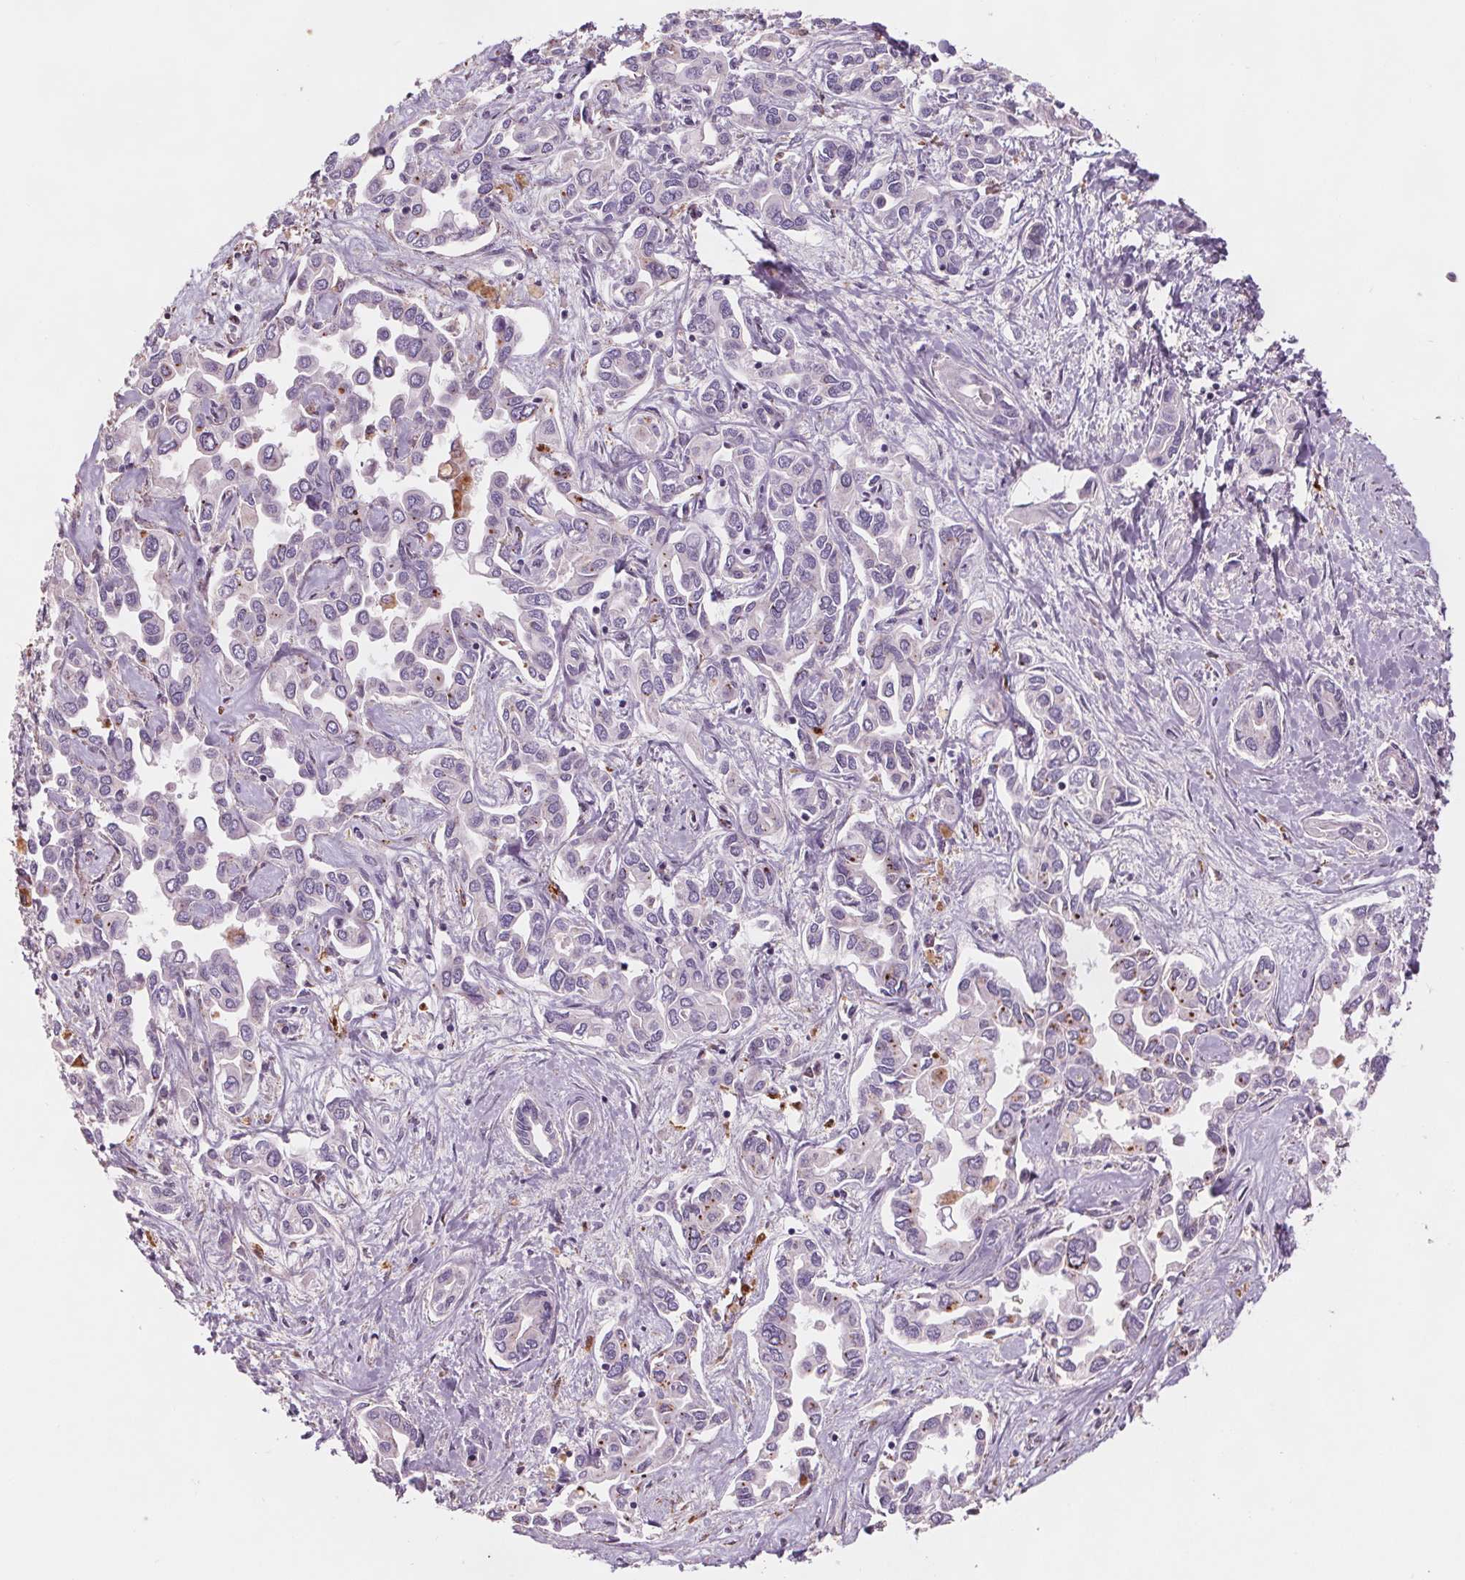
{"staining": {"intensity": "moderate", "quantity": "<25%", "location": "cytoplasmic/membranous"}, "tissue": "liver cancer", "cell_type": "Tumor cells", "image_type": "cancer", "snomed": [{"axis": "morphology", "description": "Cholangiocarcinoma"}, {"axis": "topography", "description": "Liver"}], "caption": "This image demonstrates liver cholangiocarcinoma stained with immunohistochemistry to label a protein in brown. The cytoplasmic/membranous of tumor cells show moderate positivity for the protein. Nuclei are counter-stained blue.", "gene": "SAMD5", "patient": {"sex": "female", "age": 64}}